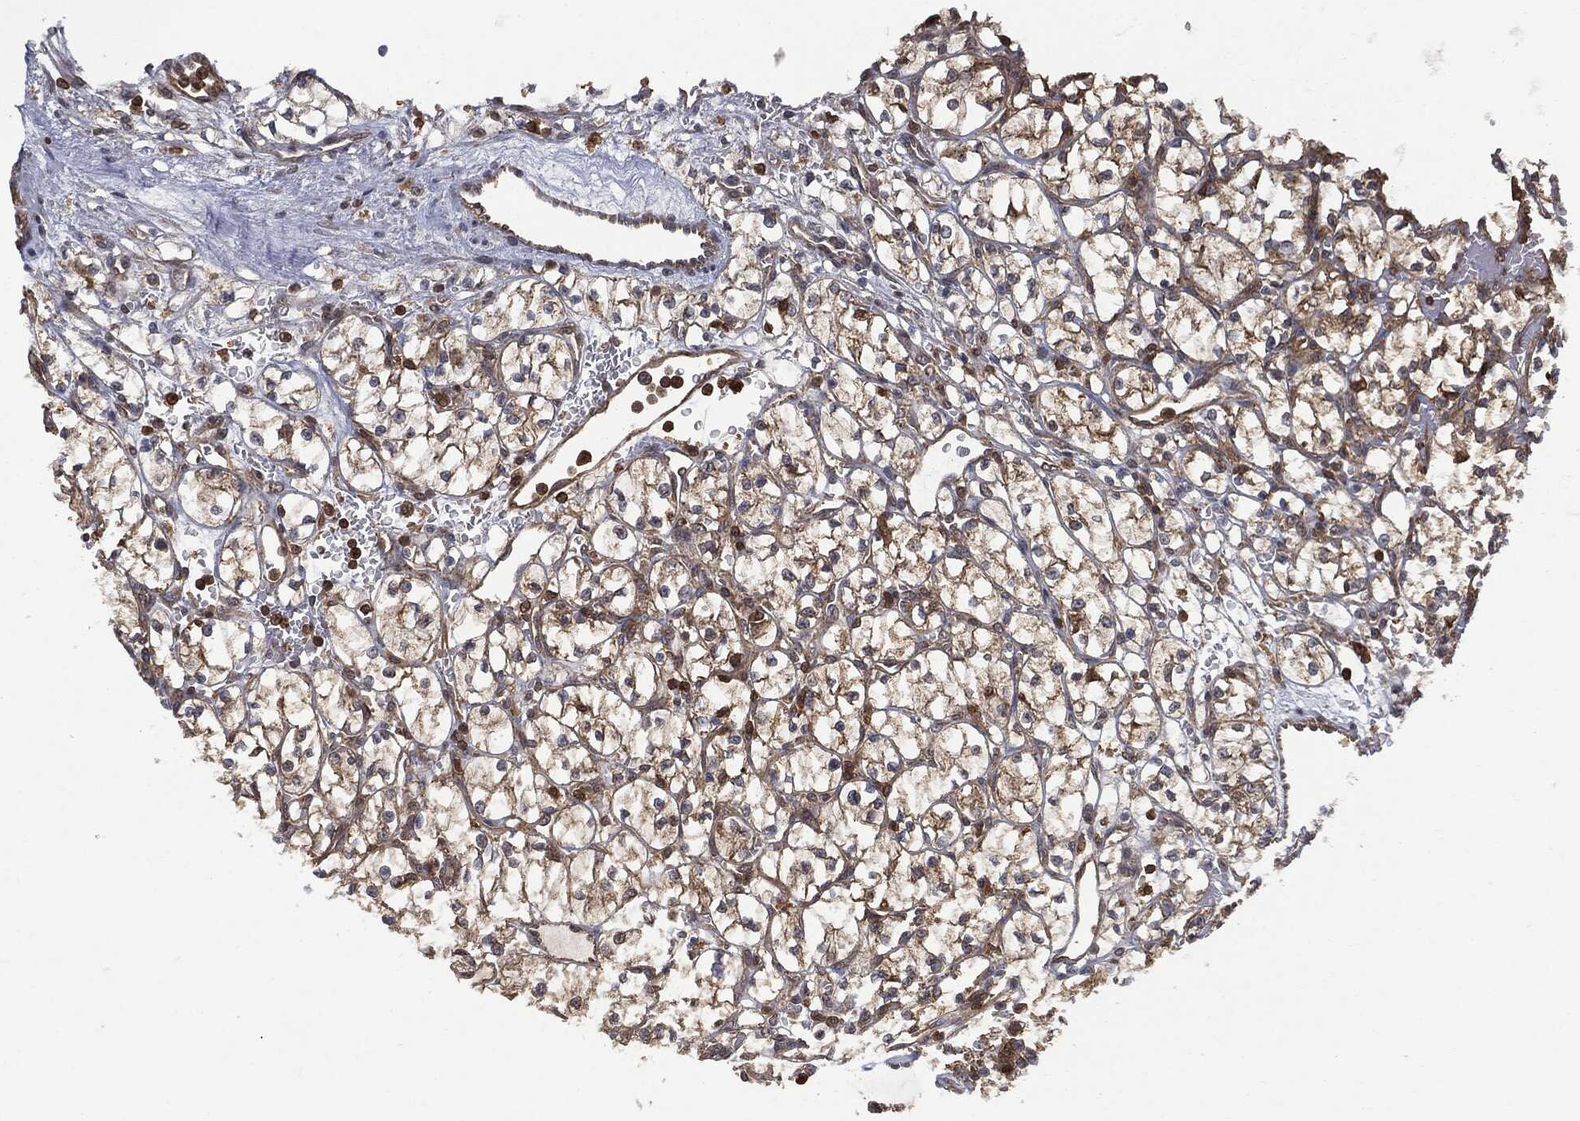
{"staining": {"intensity": "weak", "quantity": "25%-75%", "location": "cytoplasmic/membranous"}, "tissue": "renal cancer", "cell_type": "Tumor cells", "image_type": "cancer", "snomed": [{"axis": "morphology", "description": "Adenocarcinoma, NOS"}, {"axis": "topography", "description": "Kidney"}], "caption": "Immunohistochemical staining of human renal cancer (adenocarcinoma) exhibits low levels of weak cytoplasmic/membranous positivity in about 25%-75% of tumor cells.", "gene": "PSMB10", "patient": {"sex": "female", "age": 64}}